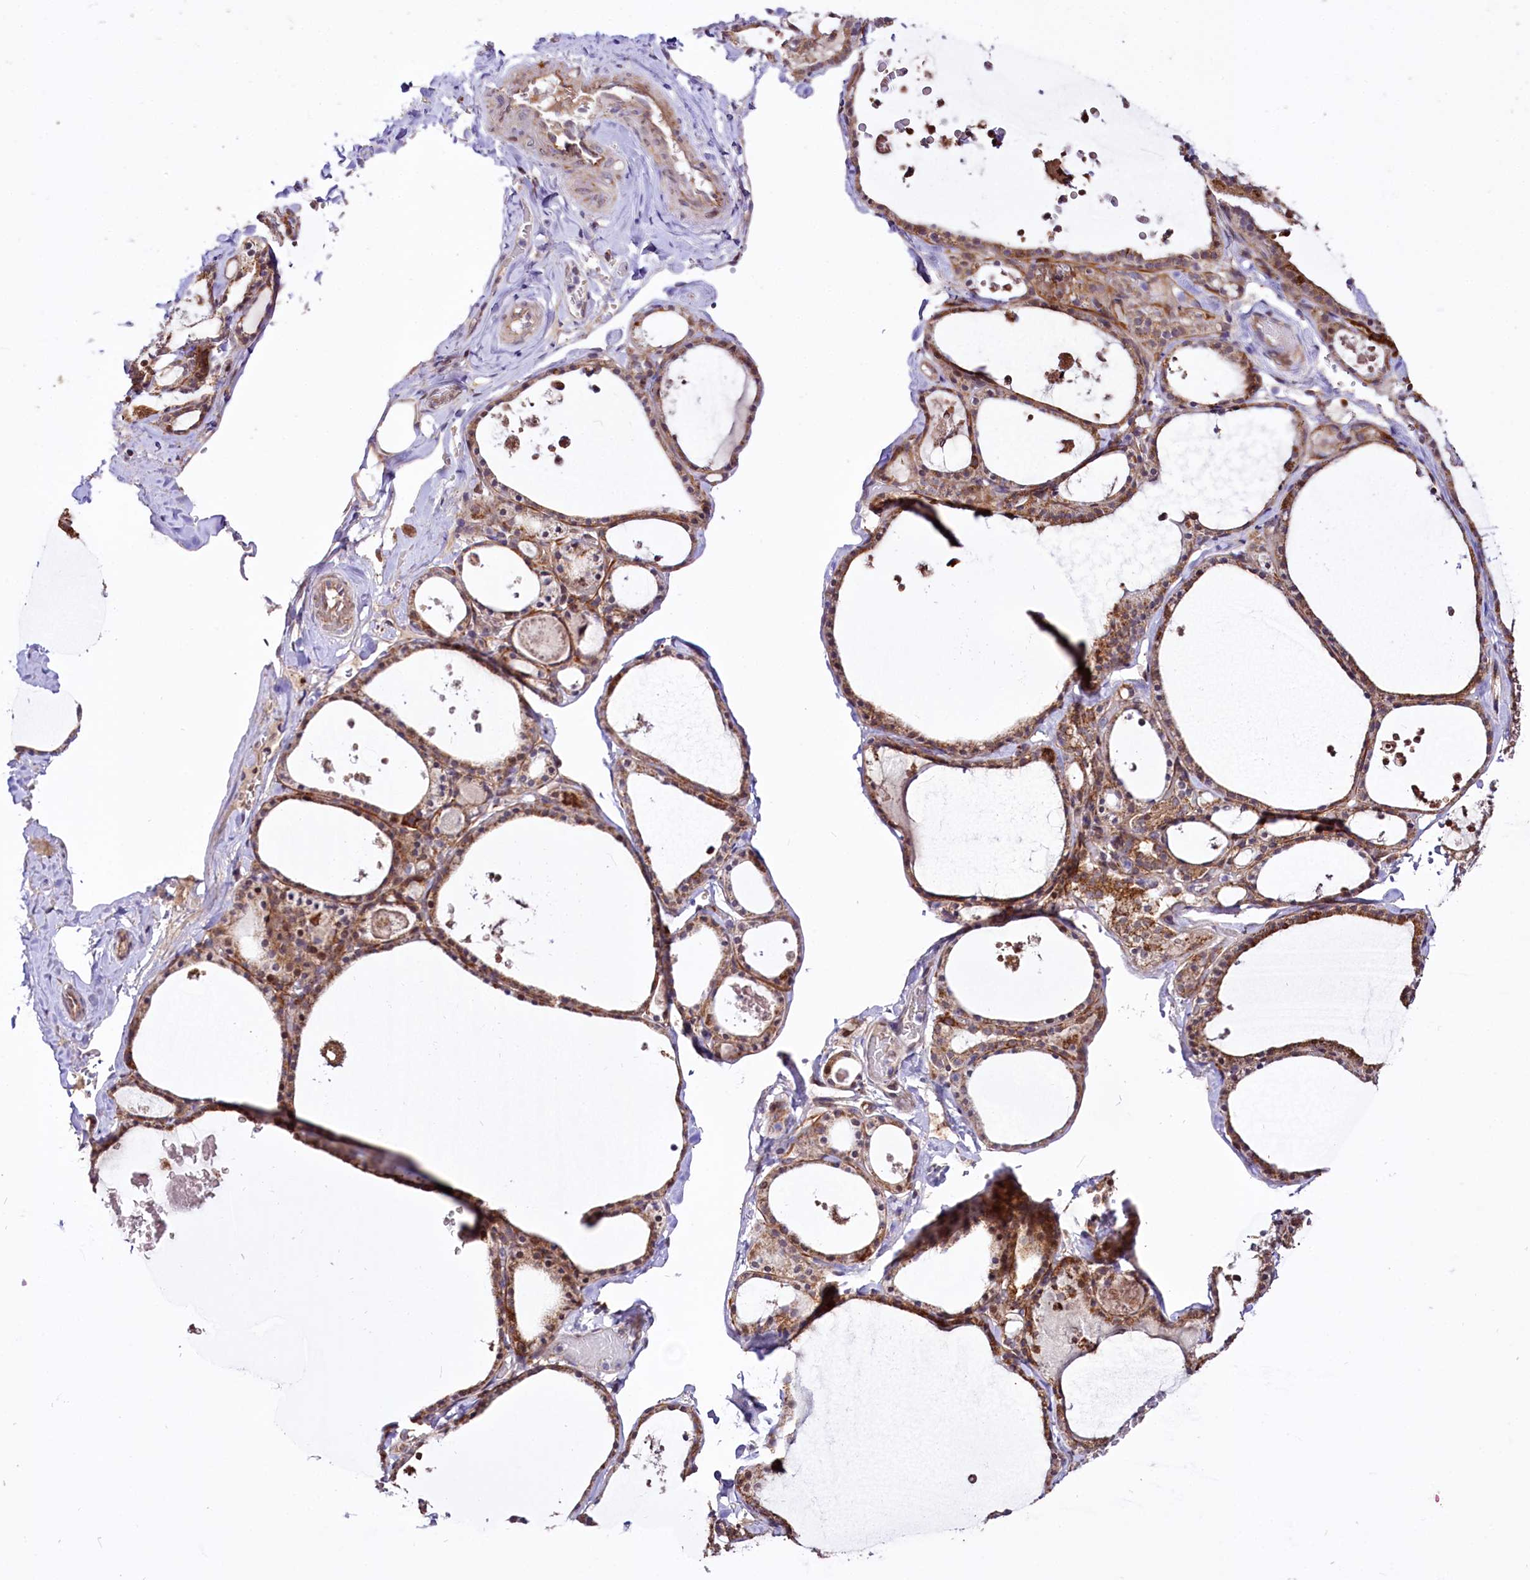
{"staining": {"intensity": "moderate", "quantity": ">75%", "location": "cytoplasmic/membranous"}, "tissue": "thyroid gland", "cell_type": "Glandular cells", "image_type": "normal", "snomed": [{"axis": "morphology", "description": "Normal tissue, NOS"}, {"axis": "topography", "description": "Thyroid gland"}], "caption": "This micrograph reveals immunohistochemistry staining of benign human thyroid gland, with medium moderate cytoplasmic/membranous staining in about >75% of glandular cells.", "gene": "ST7", "patient": {"sex": "male", "age": 56}}